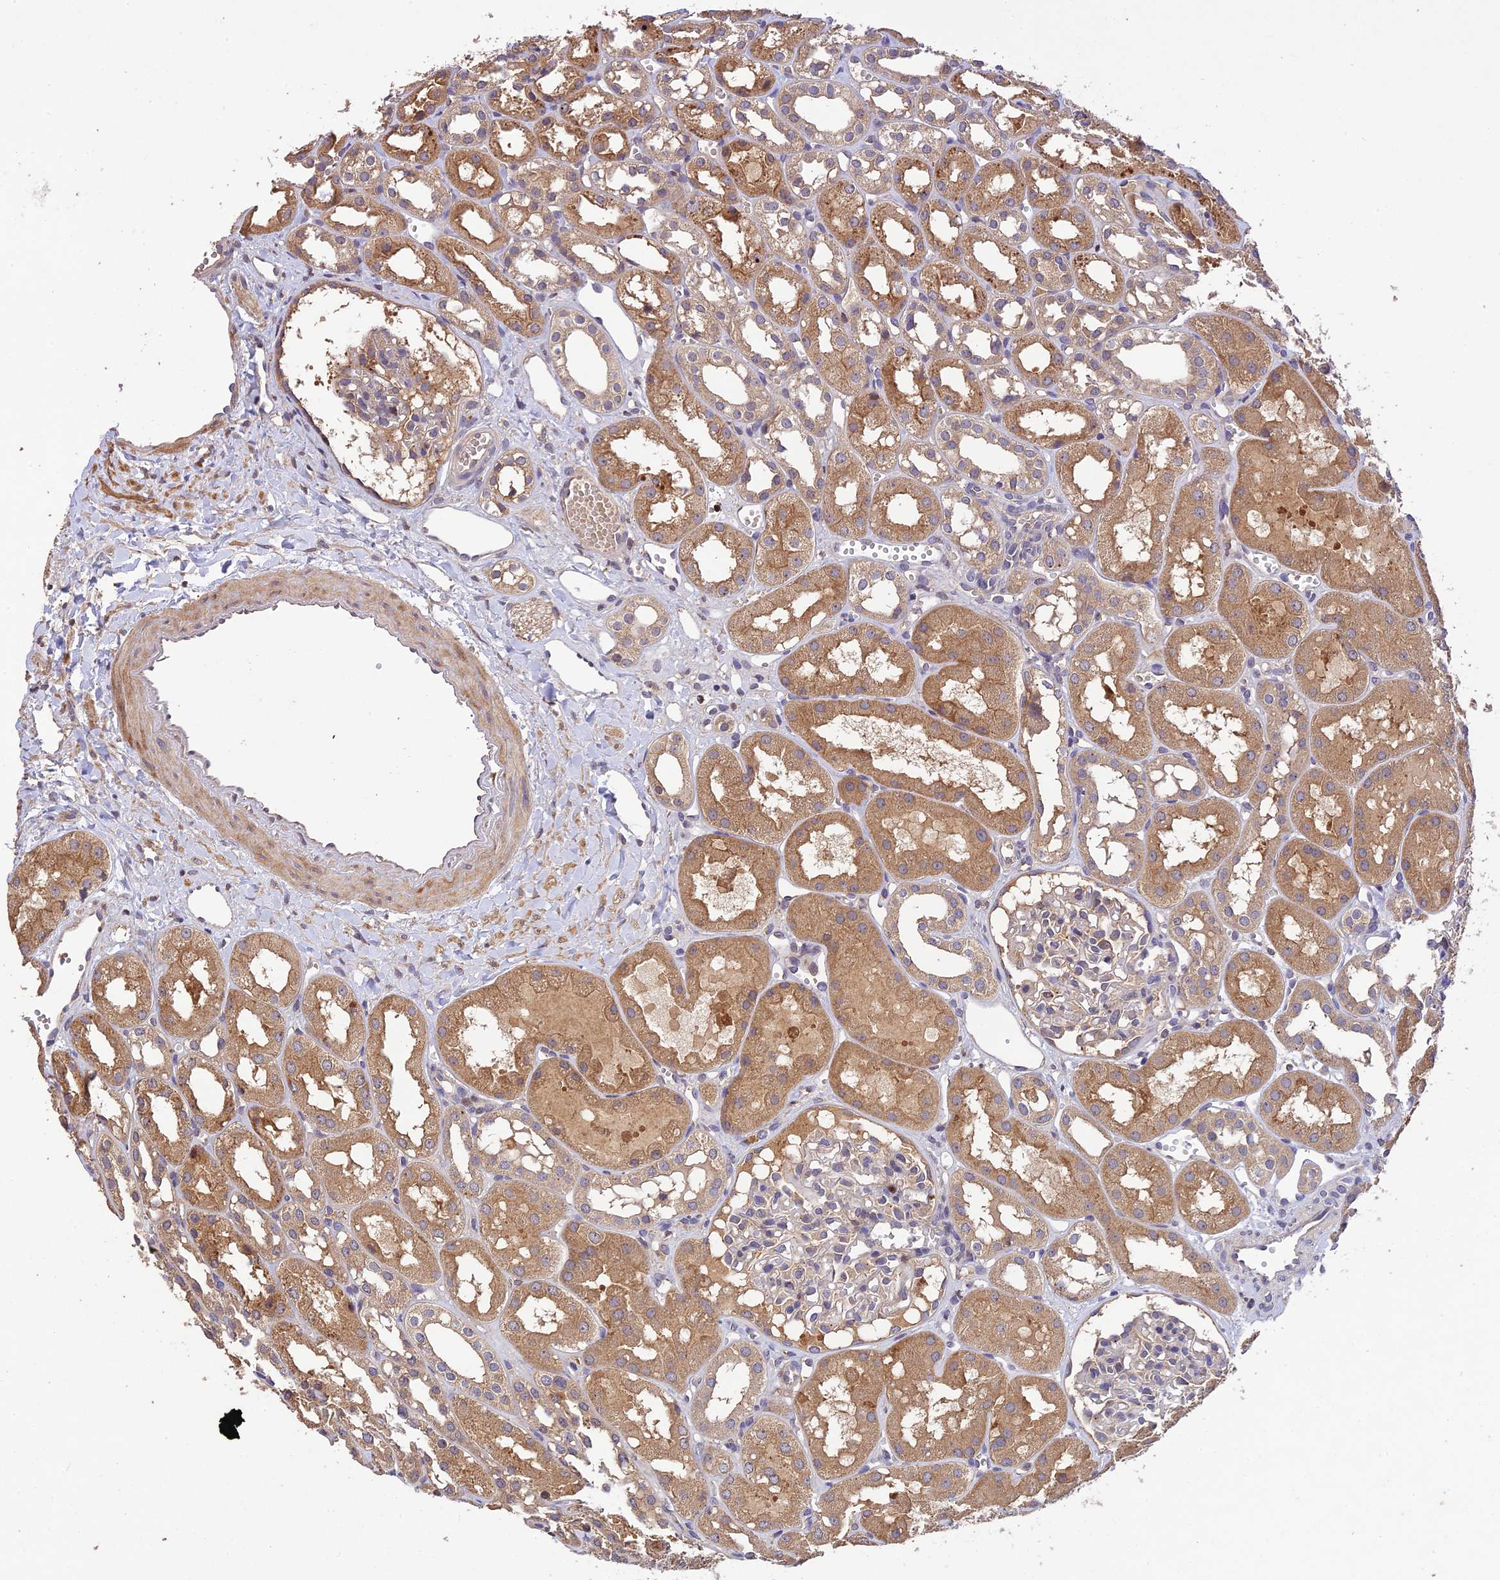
{"staining": {"intensity": "moderate", "quantity": "<25%", "location": "cytoplasmic/membranous"}, "tissue": "kidney", "cell_type": "Cells in glomeruli", "image_type": "normal", "snomed": [{"axis": "morphology", "description": "Normal tissue, NOS"}, {"axis": "topography", "description": "Kidney"}], "caption": "Cells in glomeruli display low levels of moderate cytoplasmic/membranous expression in approximately <25% of cells in normal kidney.", "gene": "DENND5B", "patient": {"sex": "male", "age": 16}}